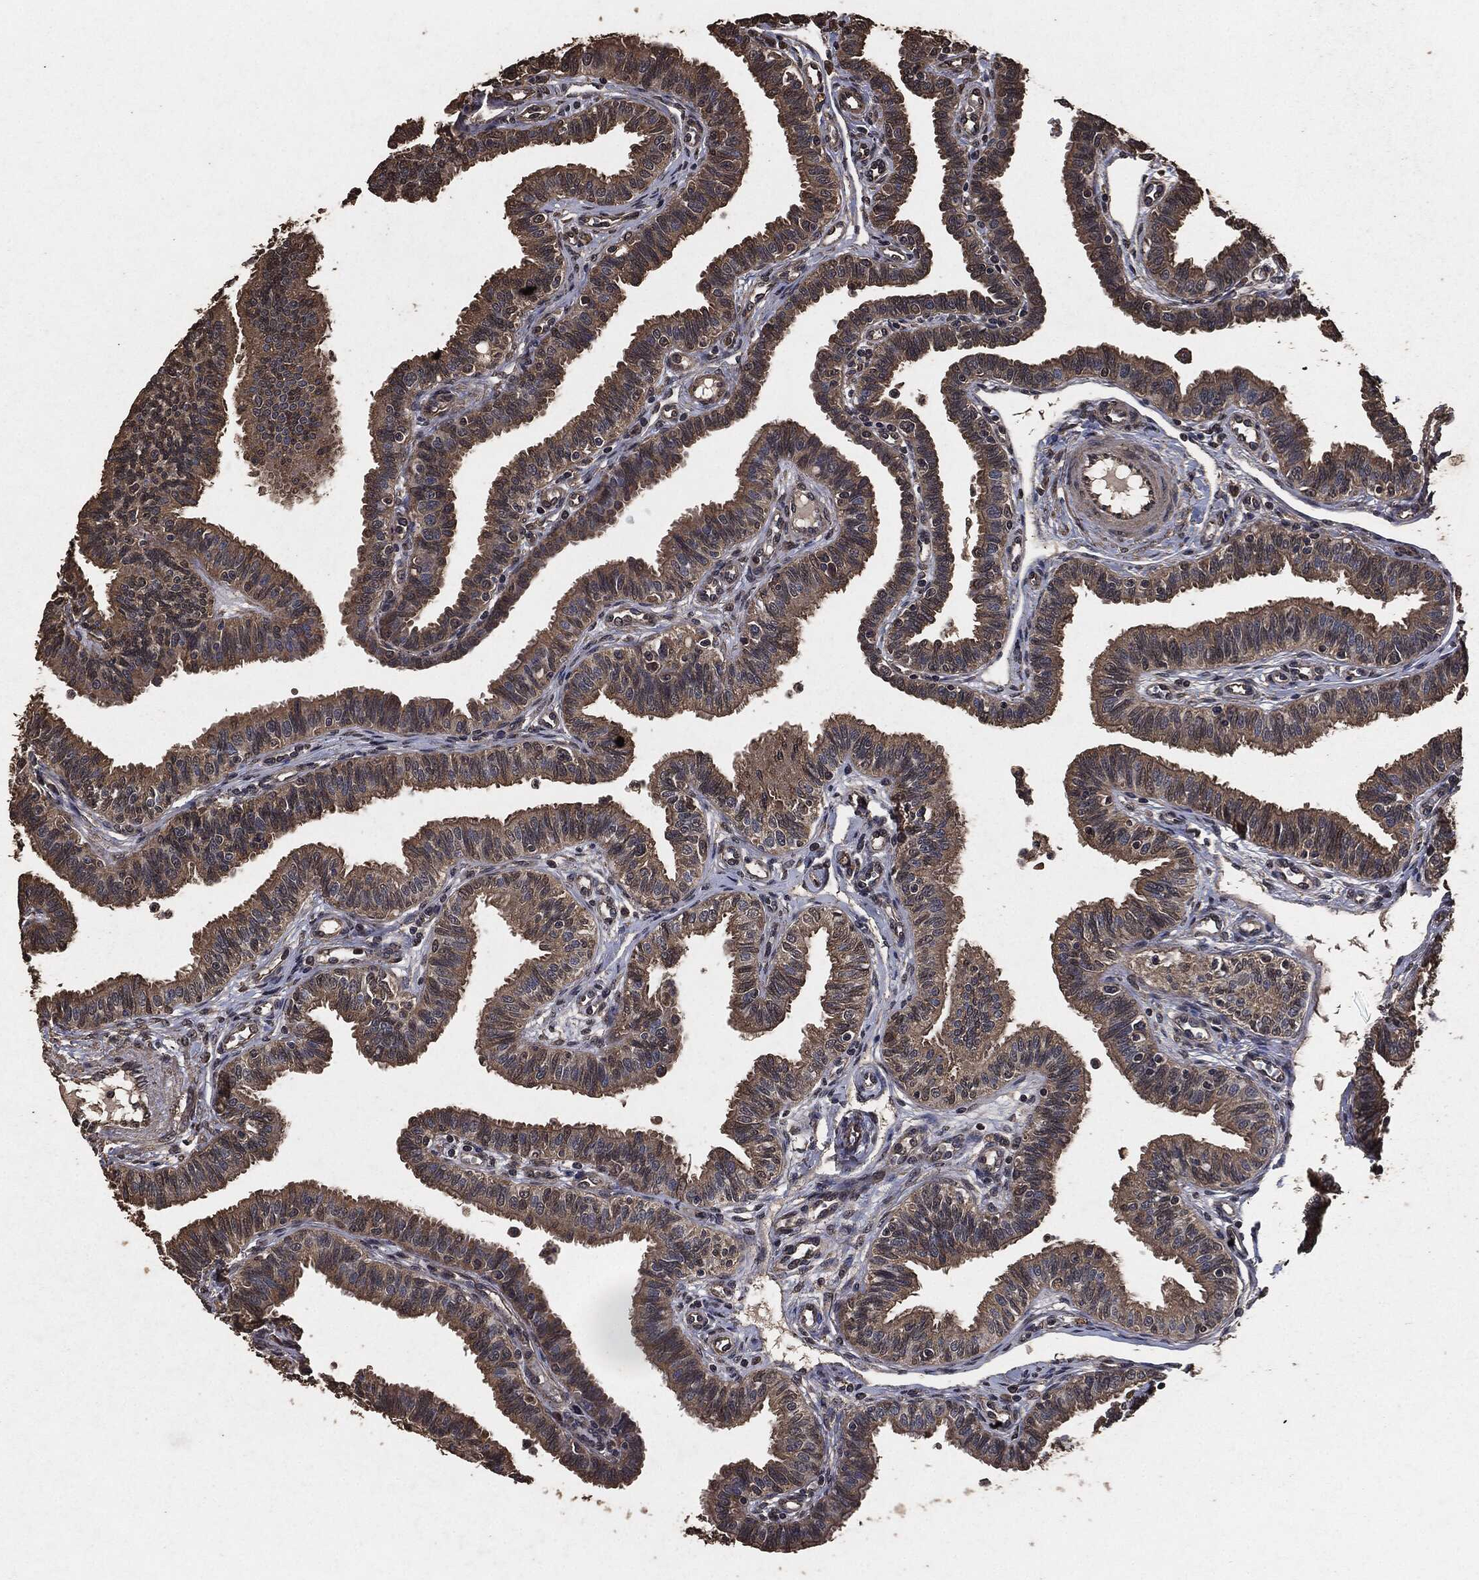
{"staining": {"intensity": "moderate", "quantity": ">75%", "location": "cytoplasmic/membranous"}, "tissue": "fallopian tube", "cell_type": "Glandular cells", "image_type": "normal", "snomed": [{"axis": "morphology", "description": "Normal tissue, NOS"}, {"axis": "topography", "description": "Fallopian tube"}], "caption": "The micrograph displays staining of normal fallopian tube, revealing moderate cytoplasmic/membranous protein positivity (brown color) within glandular cells.", "gene": "AKT1S1", "patient": {"sex": "female", "age": 36}}